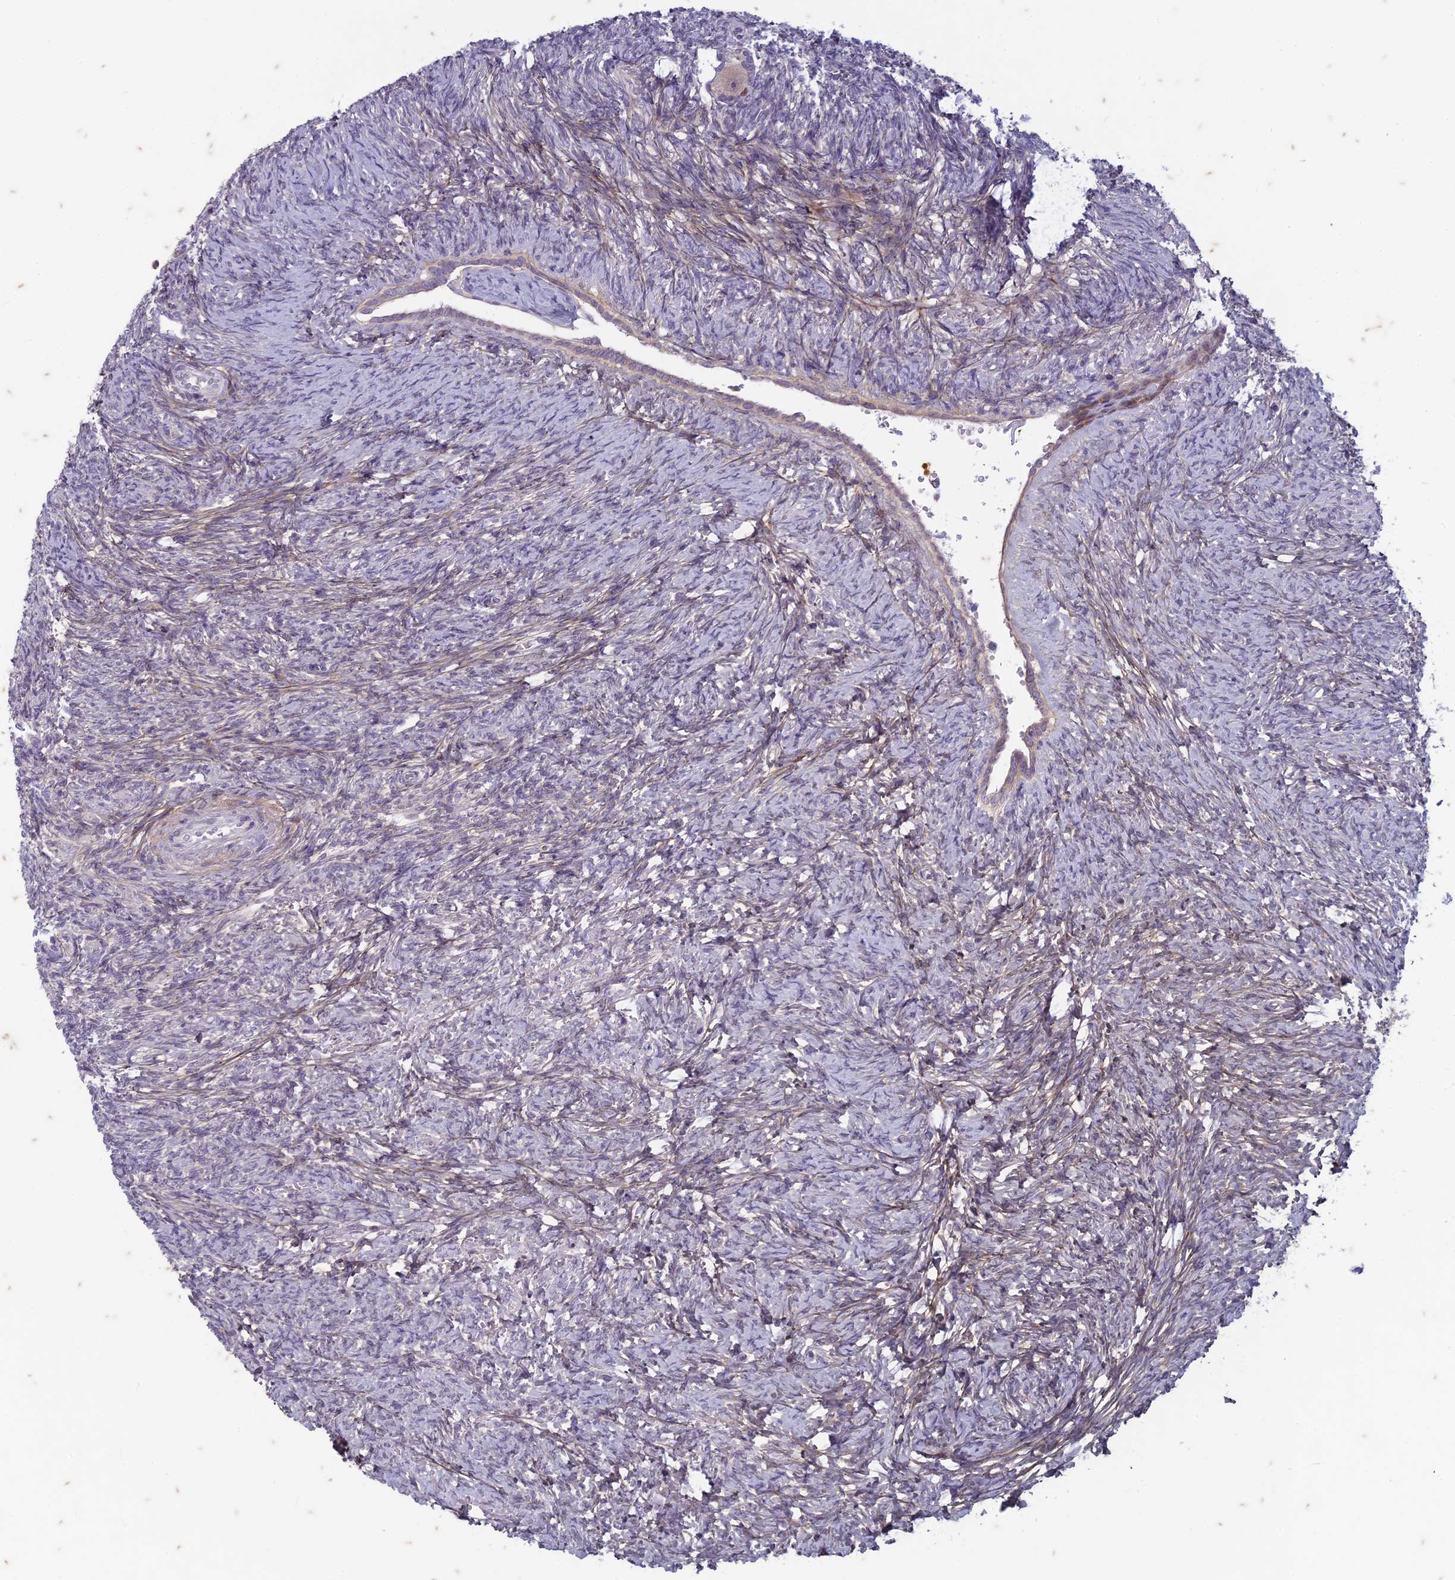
{"staining": {"intensity": "moderate", "quantity": "<25%", "location": "cytoplasmic/membranous"}, "tissue": "ovary", "cell_type": "Ovarian stroma cells", "image_type": "normal", "snomed": [{"axis": "morphology", "description": "Normal tissue, NOS"}, {"axis": "topography", "description": "Ovary"}], "caption": "This photomicrograph demonstrates IHC staining of benign ovary, with low moderate cytoplasmic/membranous expression in about <25% of ovarian stroma cells.", "gene": "PABPN1L", "patient": {"sex": "female", "age": 41}}